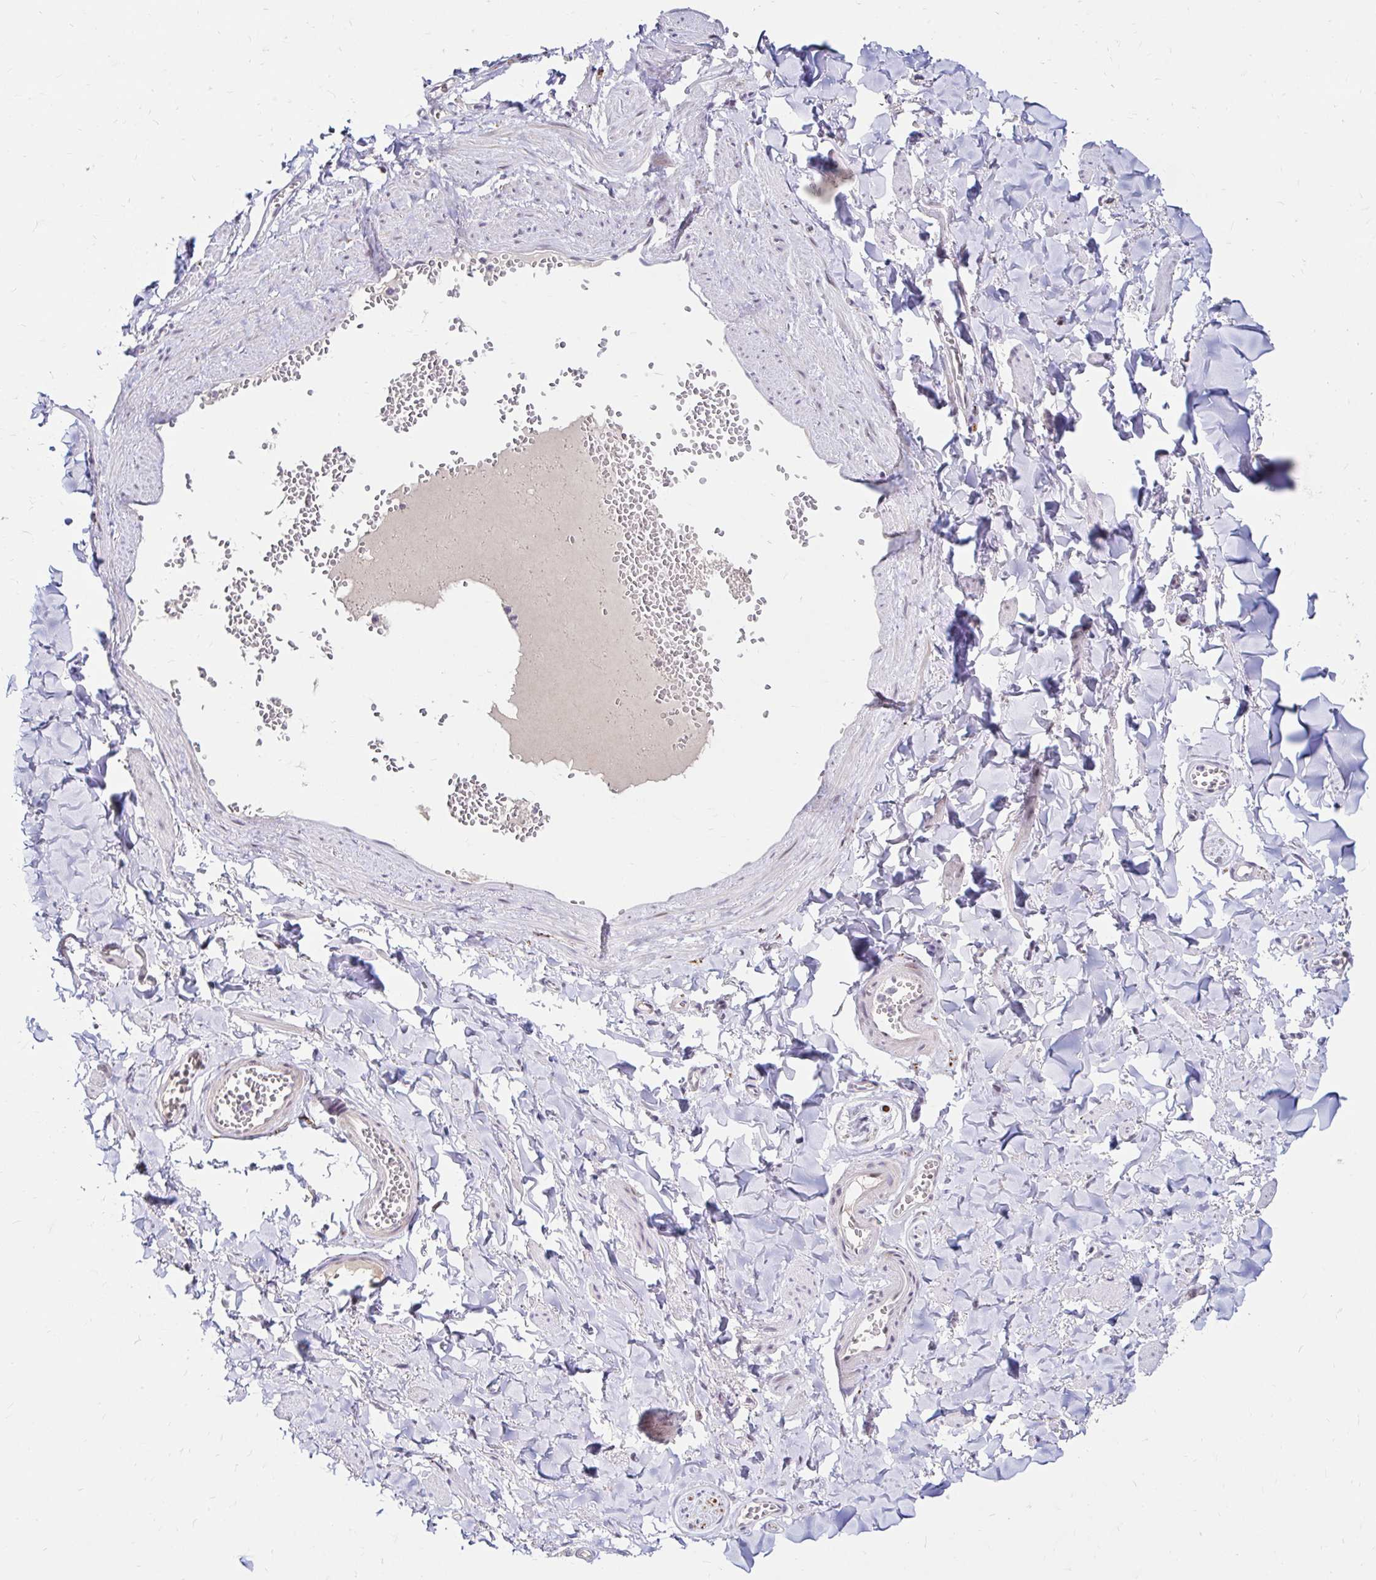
{"staining": {"intensity": "negative", "quantity": "none", "location": "none"}, "tissue": "soft tissue", "cell_type": "Fibroblasts", "image_type": "normal", "snomed": [{"axis": "morphology", "description": "Normal tissue, NOS"}, {"axis": "topography", "description": "Vulva"}, {"axis": "topography", "description": "Peripheral nerve tissue"}], "caption": "High power microscopy photomicrograph of an immunohistochemistry (IHC) histopathology image of benign soft tissue, revealing no significant expression in fibroblasts.", "gene": "GUCY1A1", "patient": {"sex": "female", "age": 66}}